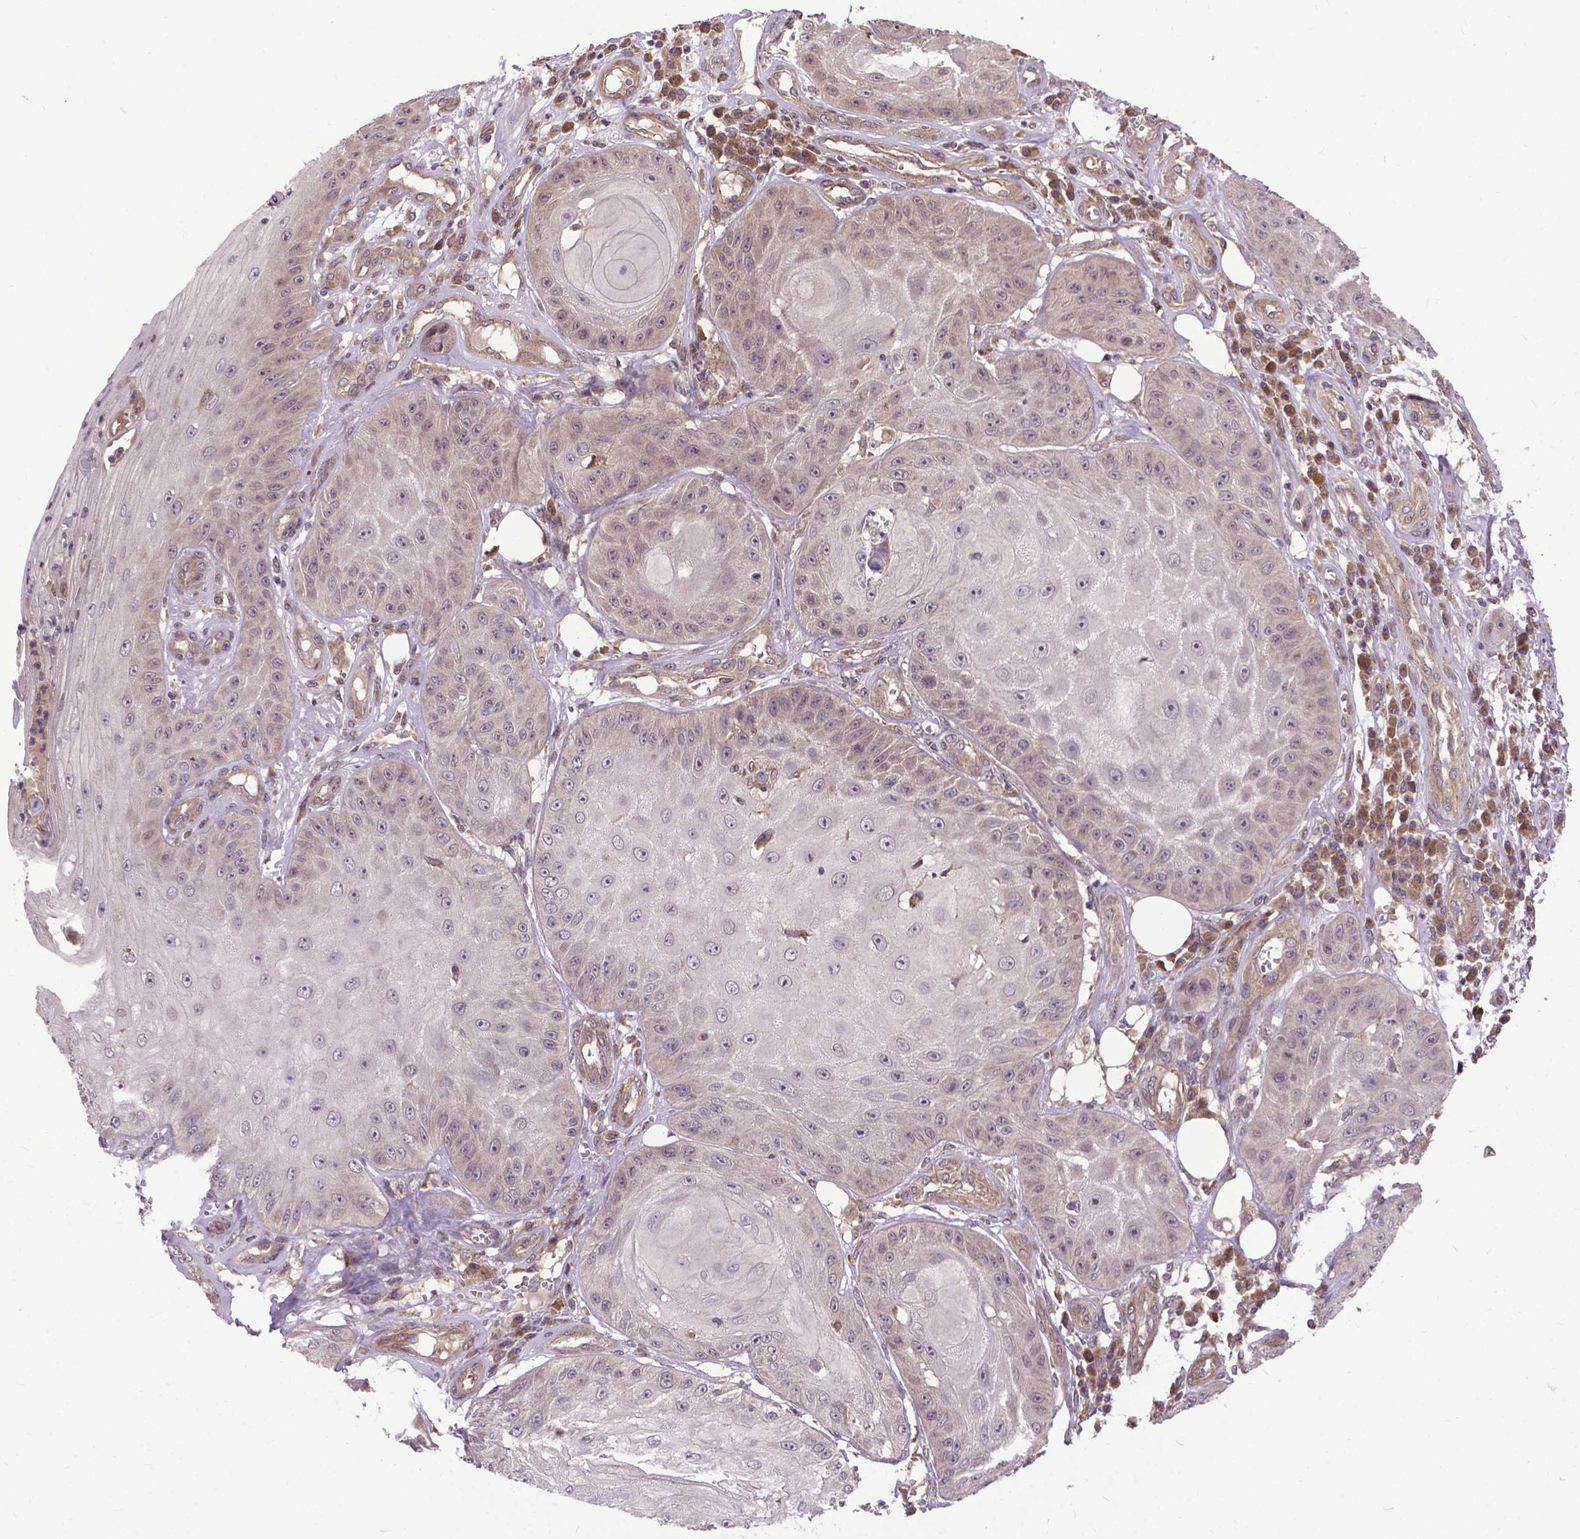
{"staining": {"intensity": "weak", "quantity": "25%-75%", "location": "cytoplasmic/membranous"}, "tissue": "skin cancer", "cell_type": "Tumor cells", "image_type": "cancer", "snomed": [{"axis": "morphology", "description": "Squamous cell carcinoma, NOS"}, {"axis": "topography", "description": "Skin"}], "caption": "Skin cancer (squamous cell carcinoma) was stained to show a protein in brown. There is low levels of weak cytoplasmic/membranous positivity in approximately 25%-75% of tumor cells.", "gene": "ZNF616", "patient": {"sex": "male", "age": 70}}